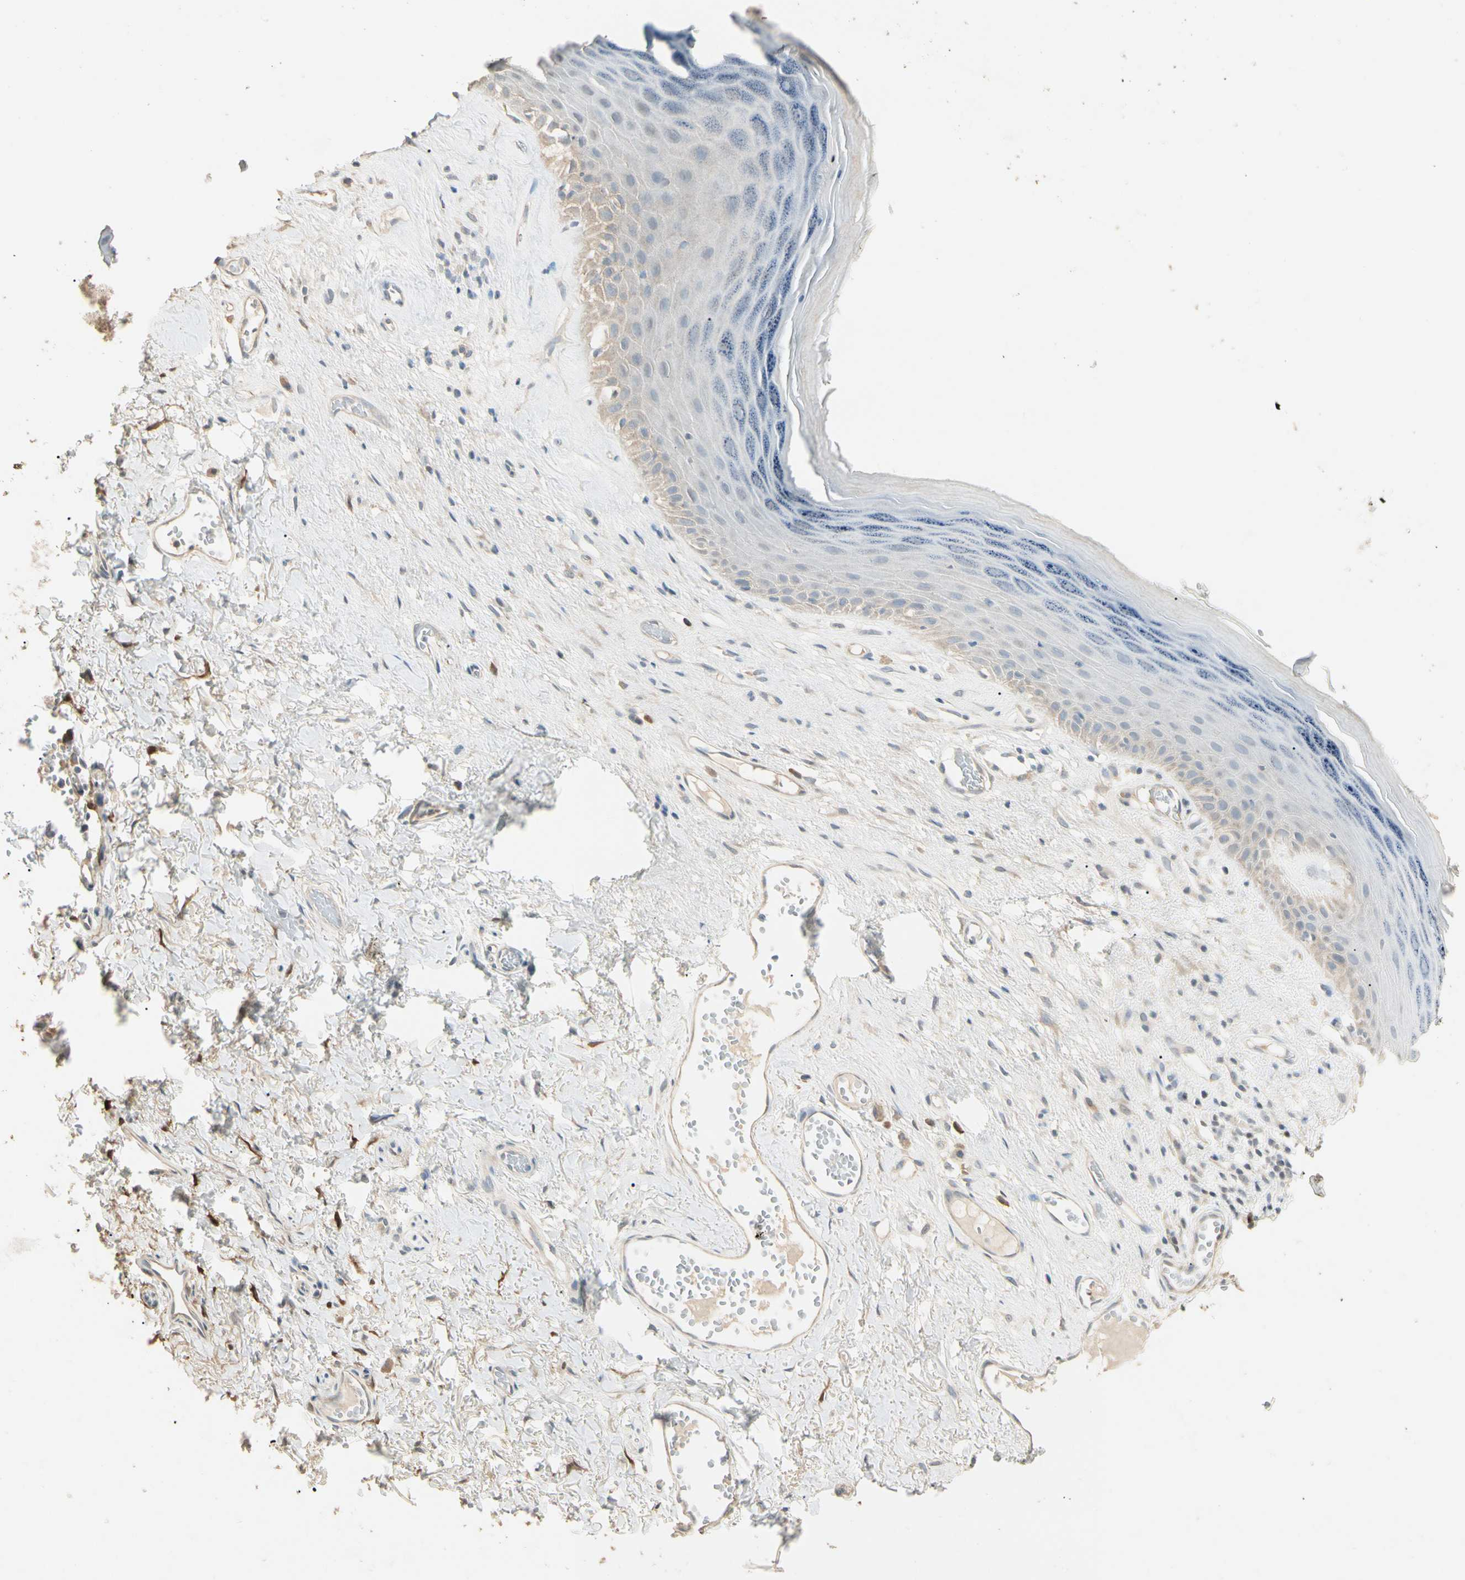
{"staining": {"intensity": "weak", "quantity": "<25%", "location": "cytoplasmic/membranous"}, "tissue": "skin", "cell_type": "Epidermal cells", "image_type": "normal", "snomed": [{"axis": "morphology", "description": "Normal tissue, NOS"}, {"axis": "morphology", "description": "Inflammation, NOS"}, {"axis": "topography", "description": "Vulva"}], "caption": "Immunohistochemistry (IHC) of unremarkable skin demonstrates no positivity in epidermal cells.", "gene": "GNE", "patient": {"sex": "female", "age": 84}}